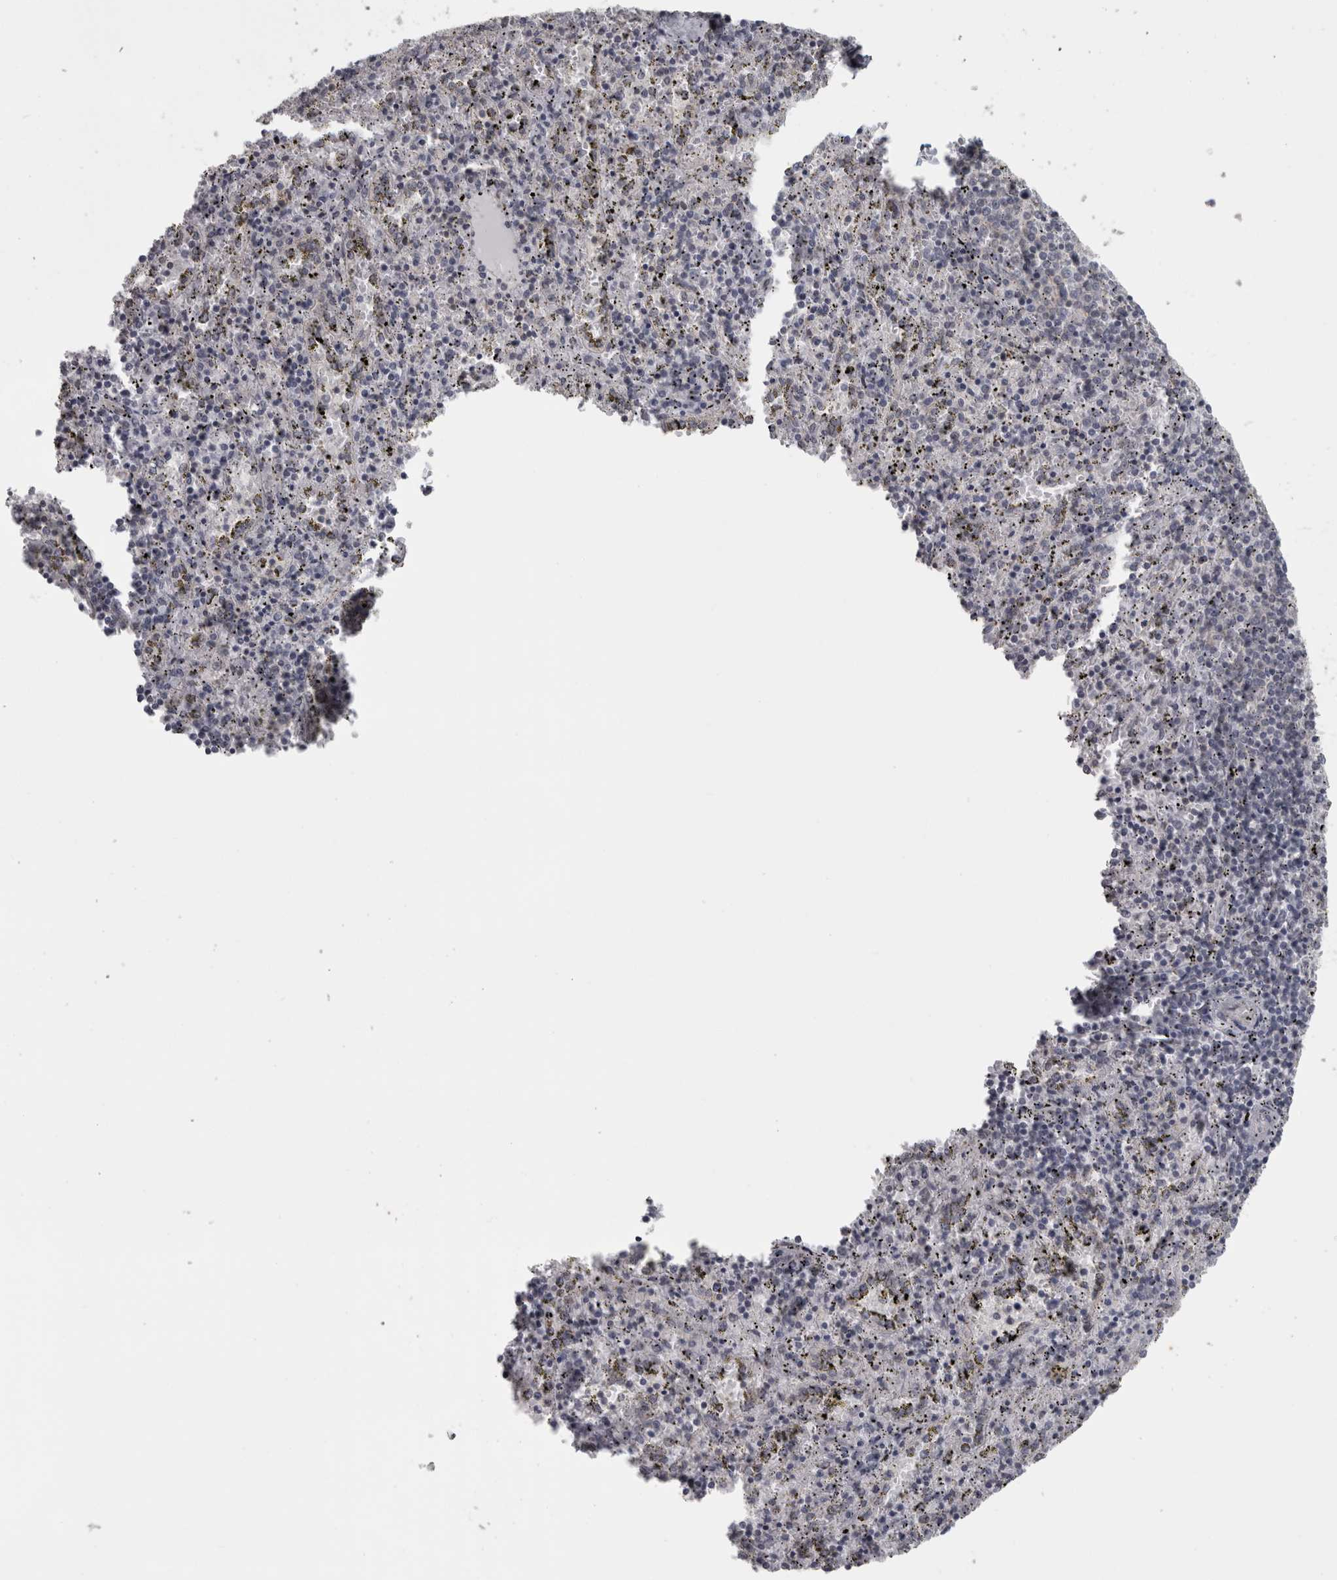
{"staining": {"intensity": "negative", "quantity": "none", "location": "none"}, "tissue": "spleen", "cell_type": "Cells in red pulp", "image_type": "normal", "snomed": [{"axis": "morphology", "description": "Normal tissue, NOS"}, {"axis": "topography", "description": "Spleen"}], "caption": "Micrograph shows no protein expression in cells in red pulp of unremarkable spleen.", "gene": "PPP1R12B", "patient": {"sex": "male", "age": 11}}